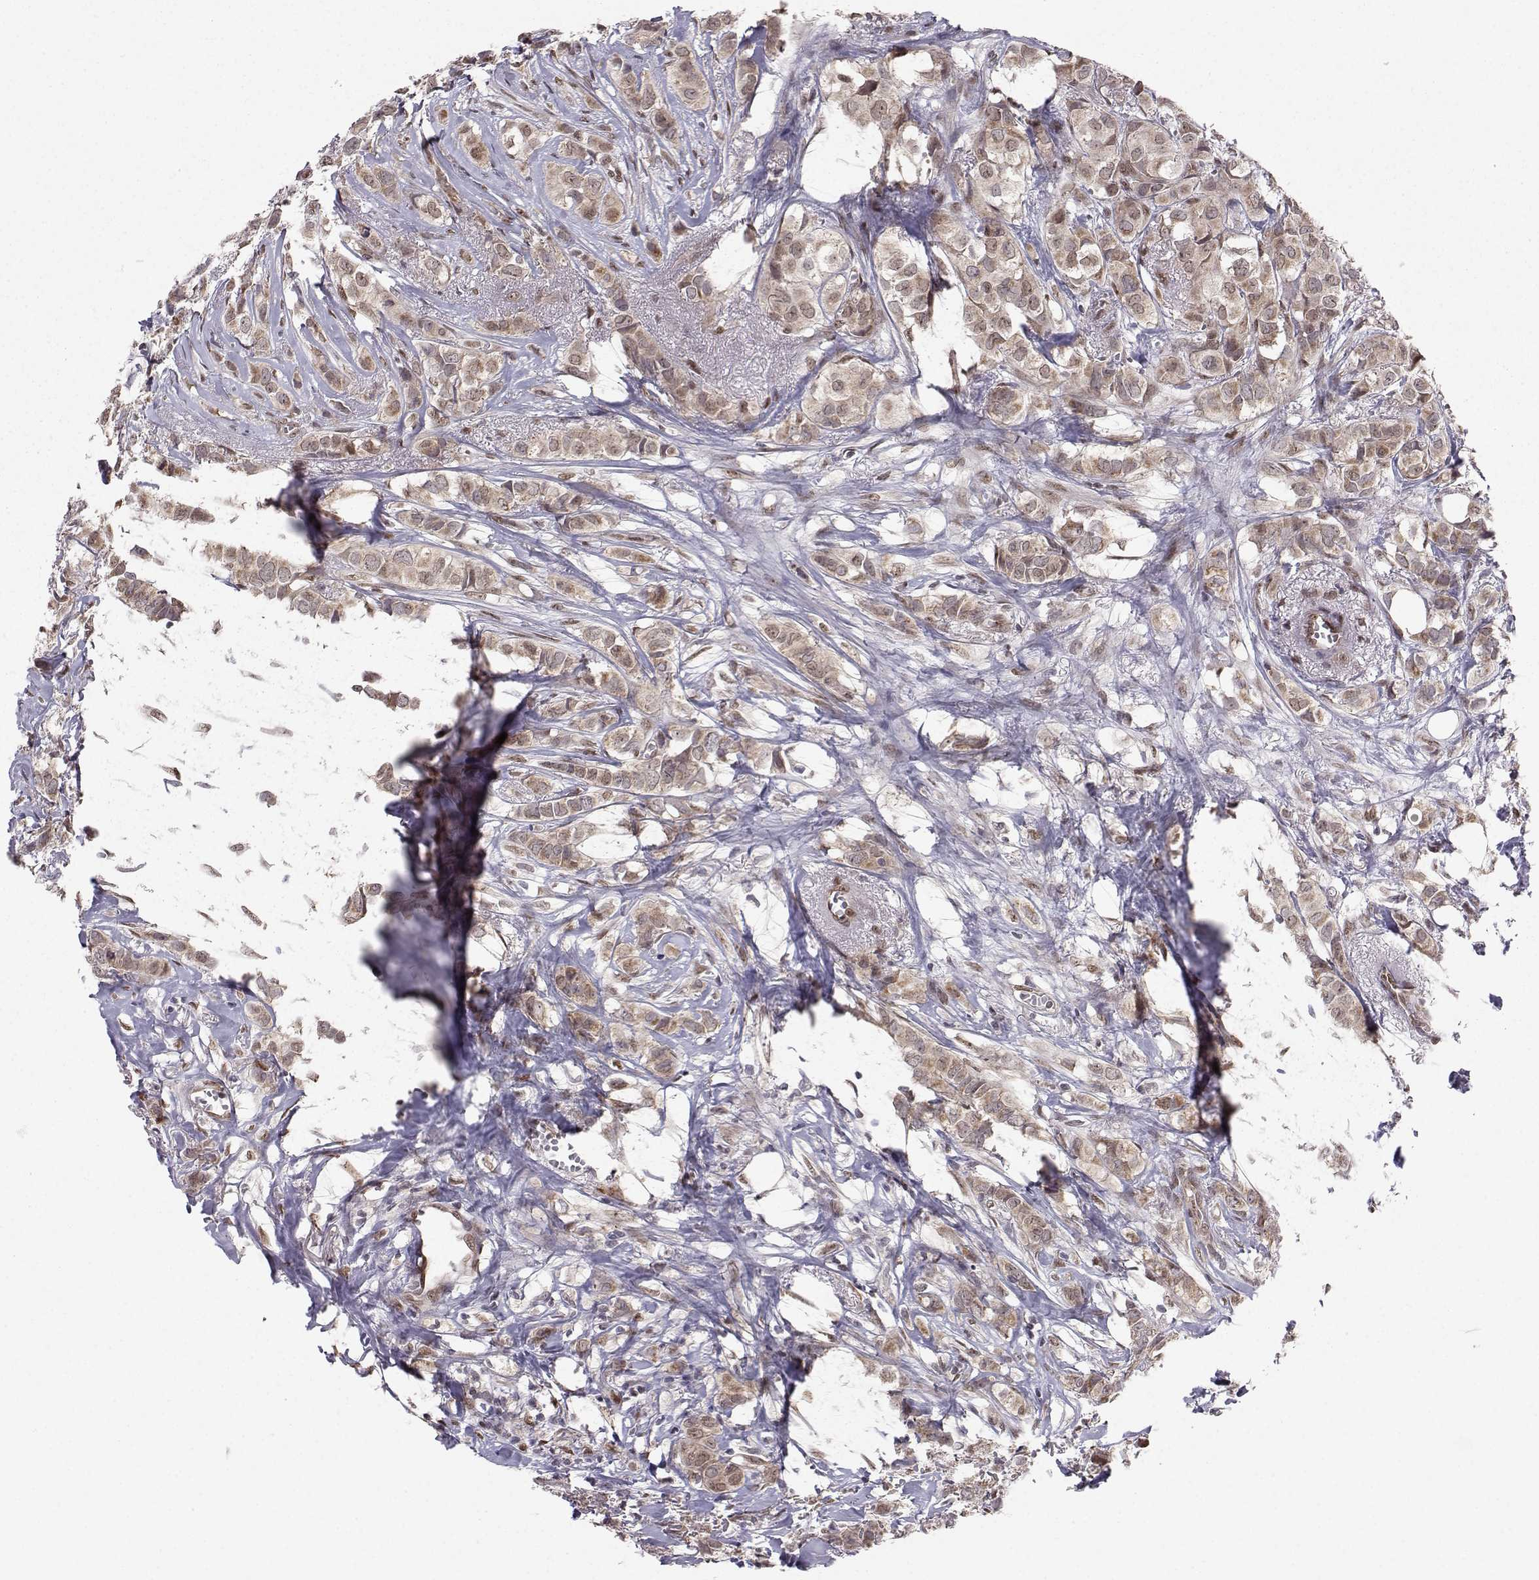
{"staining": {"intensity": "moderate", "quantity": ">75%", "location": "nuclear"}, "tissue": "breast cancer", "cell_type": "Tumor cells", "image_type": "cancer", "snomed": [{"axis": "morphology", "description": "Duct carcinoma"}, {"axis": "topography", "description": "Breast"}], "caption": "Moderate nuclear protein expression is seen in about >75% of tumor cells in breast cancer. (Brightfield microscopy of DAB IHC at high magnification).", "gene": "PKN2", "patient": {"sex": "female", "age": 85}}